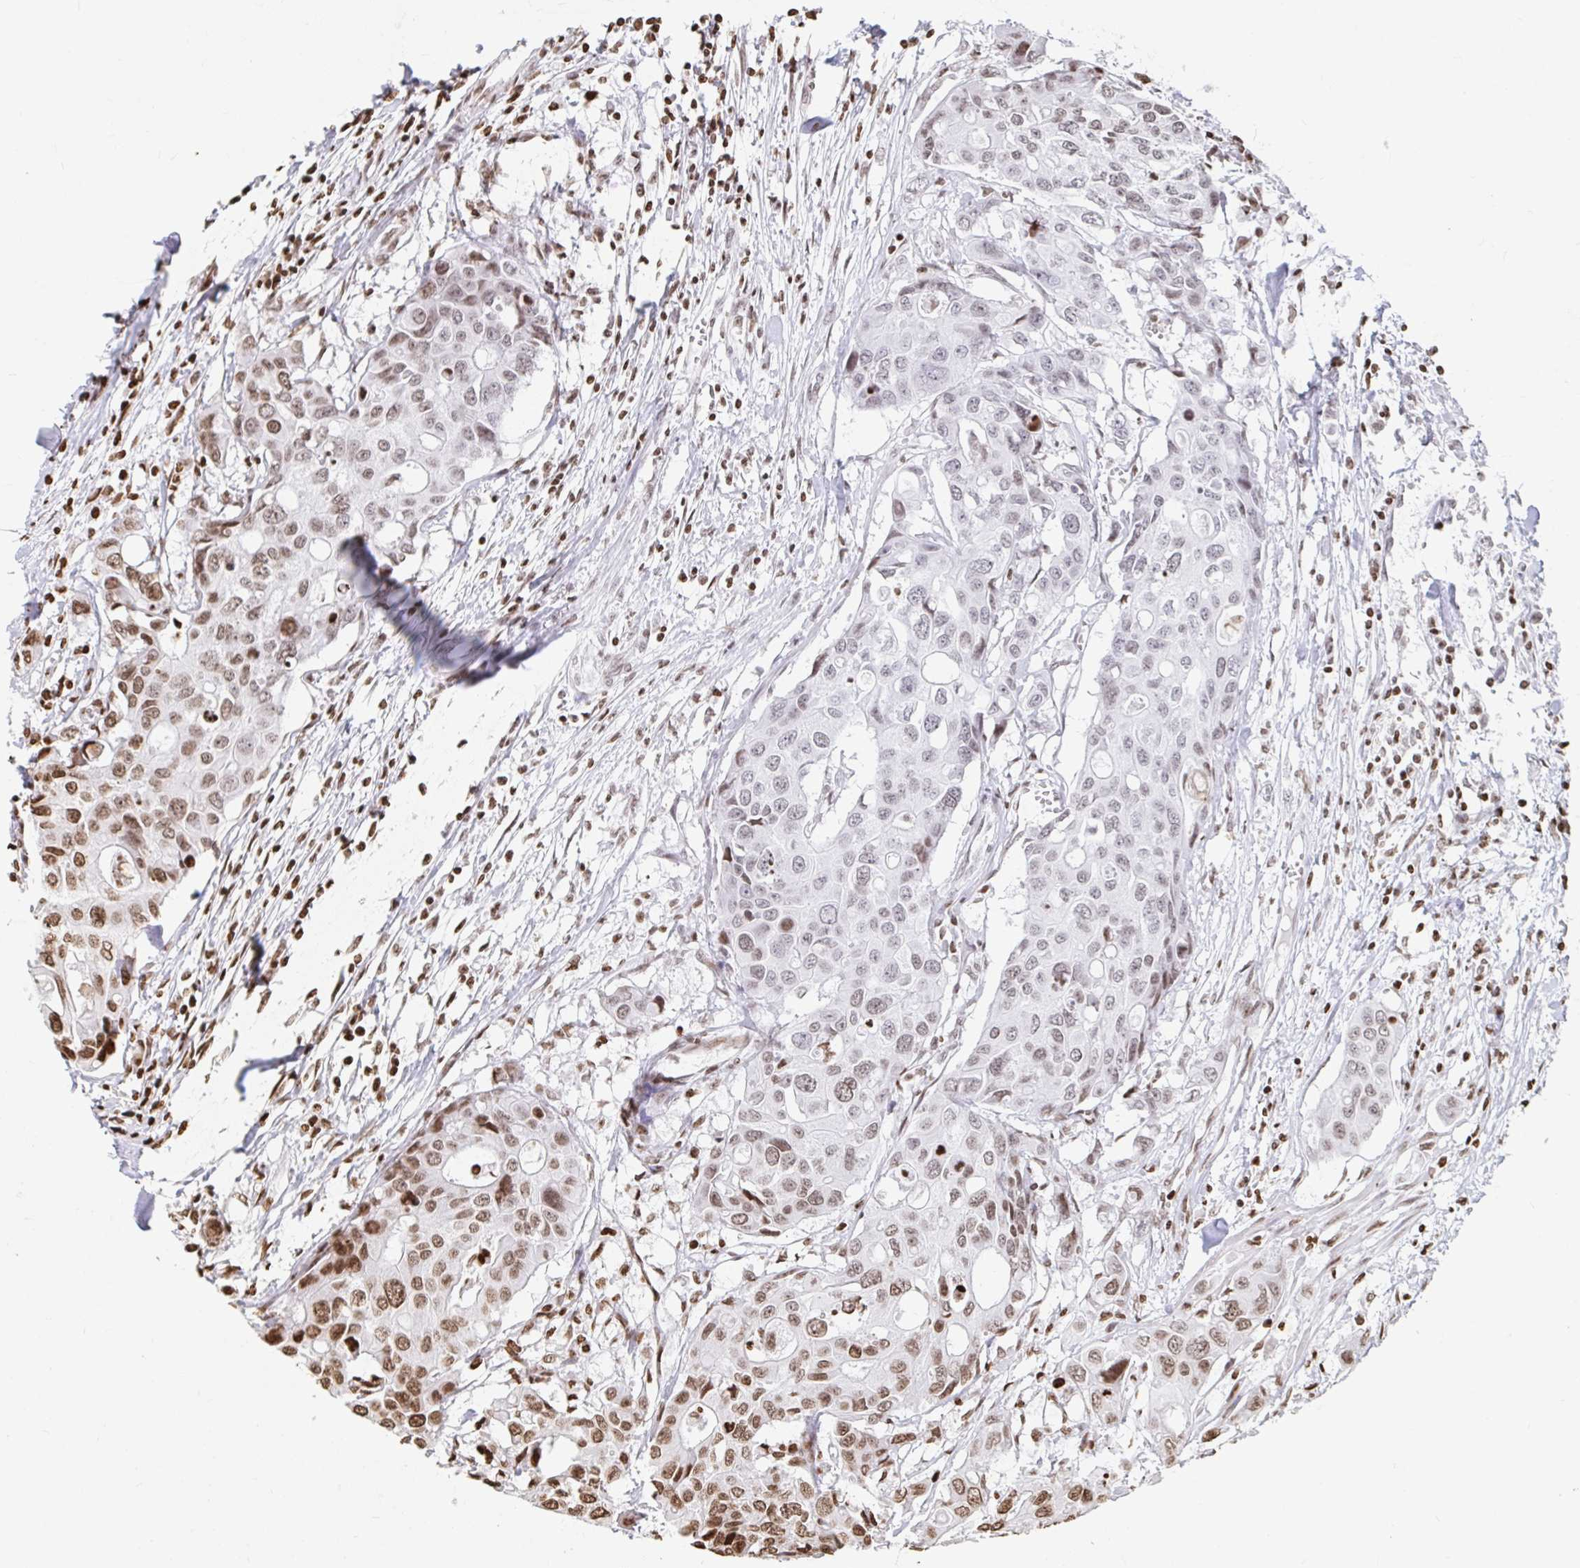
{"staining": {"intensity": "moderate", "quantity": "25%-75%", "location": "nuclear"}, "tissue": "colorectal cancer", "cell_type": "Tumor cells", "image_type": "cancer", "snomed": [{"axis": "morphology", "description": "Adenocarcinoma, NOS"}, {"axis": "topography", "description": "Colon"}], "caption": "Immunohistochemical staining of colorectal cancer demonstrates medium levels of moderate nuclear expression in about 25%-75% of tumor cells.", "gene": "H2BC5", "patient": {"sex": "male", "age": 77}}